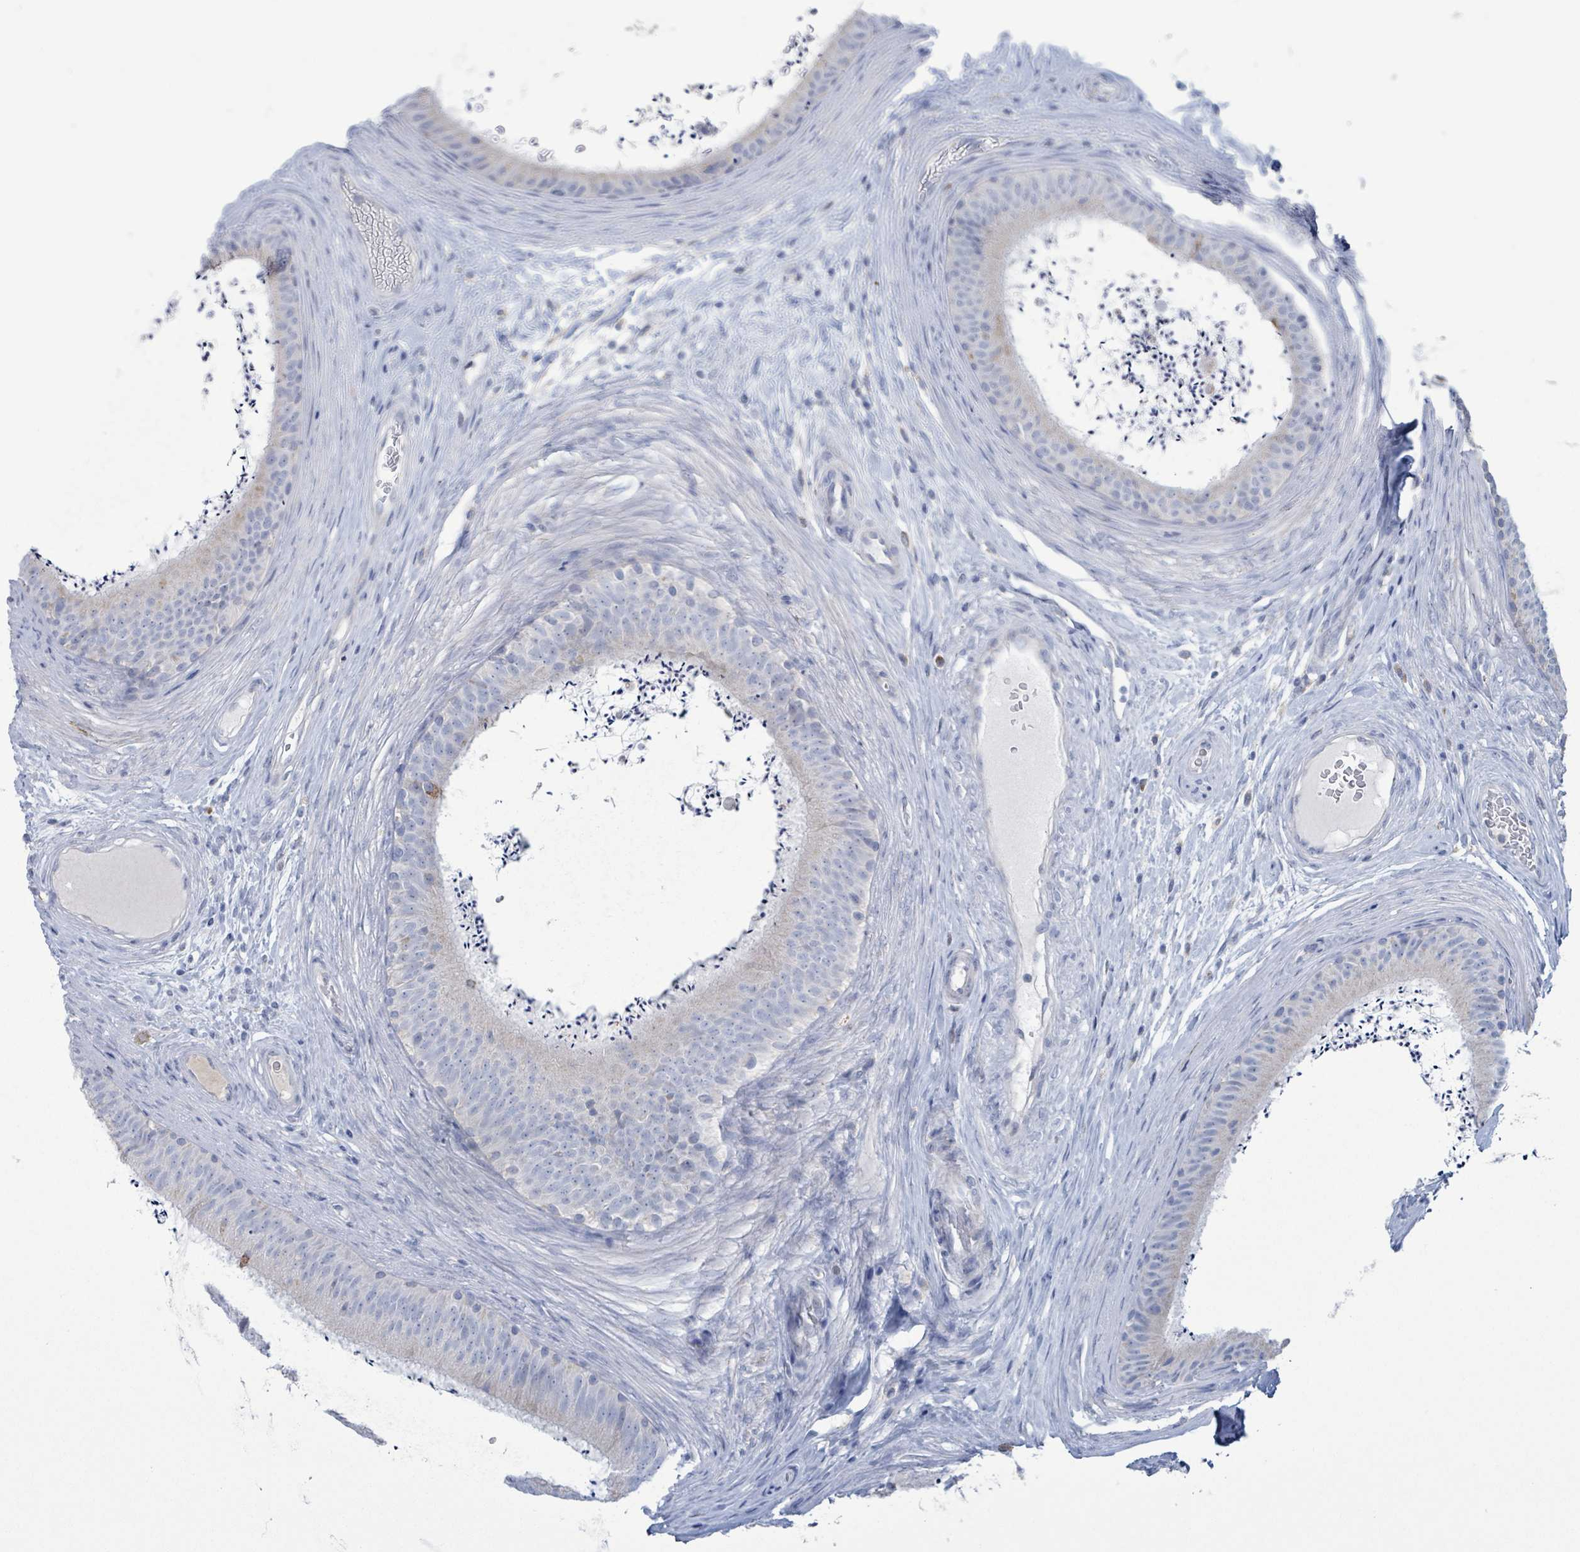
{"staining": {"intensity": "negative", "quantity": "none", "location": "none"}, "tissue": "epididymis", "cell_type": "Glandular cells", "image_type": "normal", "snomed": [{"axis": "morphology", "description": "Normal tissue, NOS"}, {"axis": "topography", "description": "Testis"}, {"axis": "topography", "description": "Epididymis"}], "caption": "Immunohistochemistry (IHC) histopathology image of benign epididymis: epididymis stained with DAB demonstrates no significant protein staining in glandular cells. (Brightfield microscopy of DAB immunohistochemistry at high magnification).", "gene": "AKR1C4", "patient": {"sex": "male", "age": 41}}